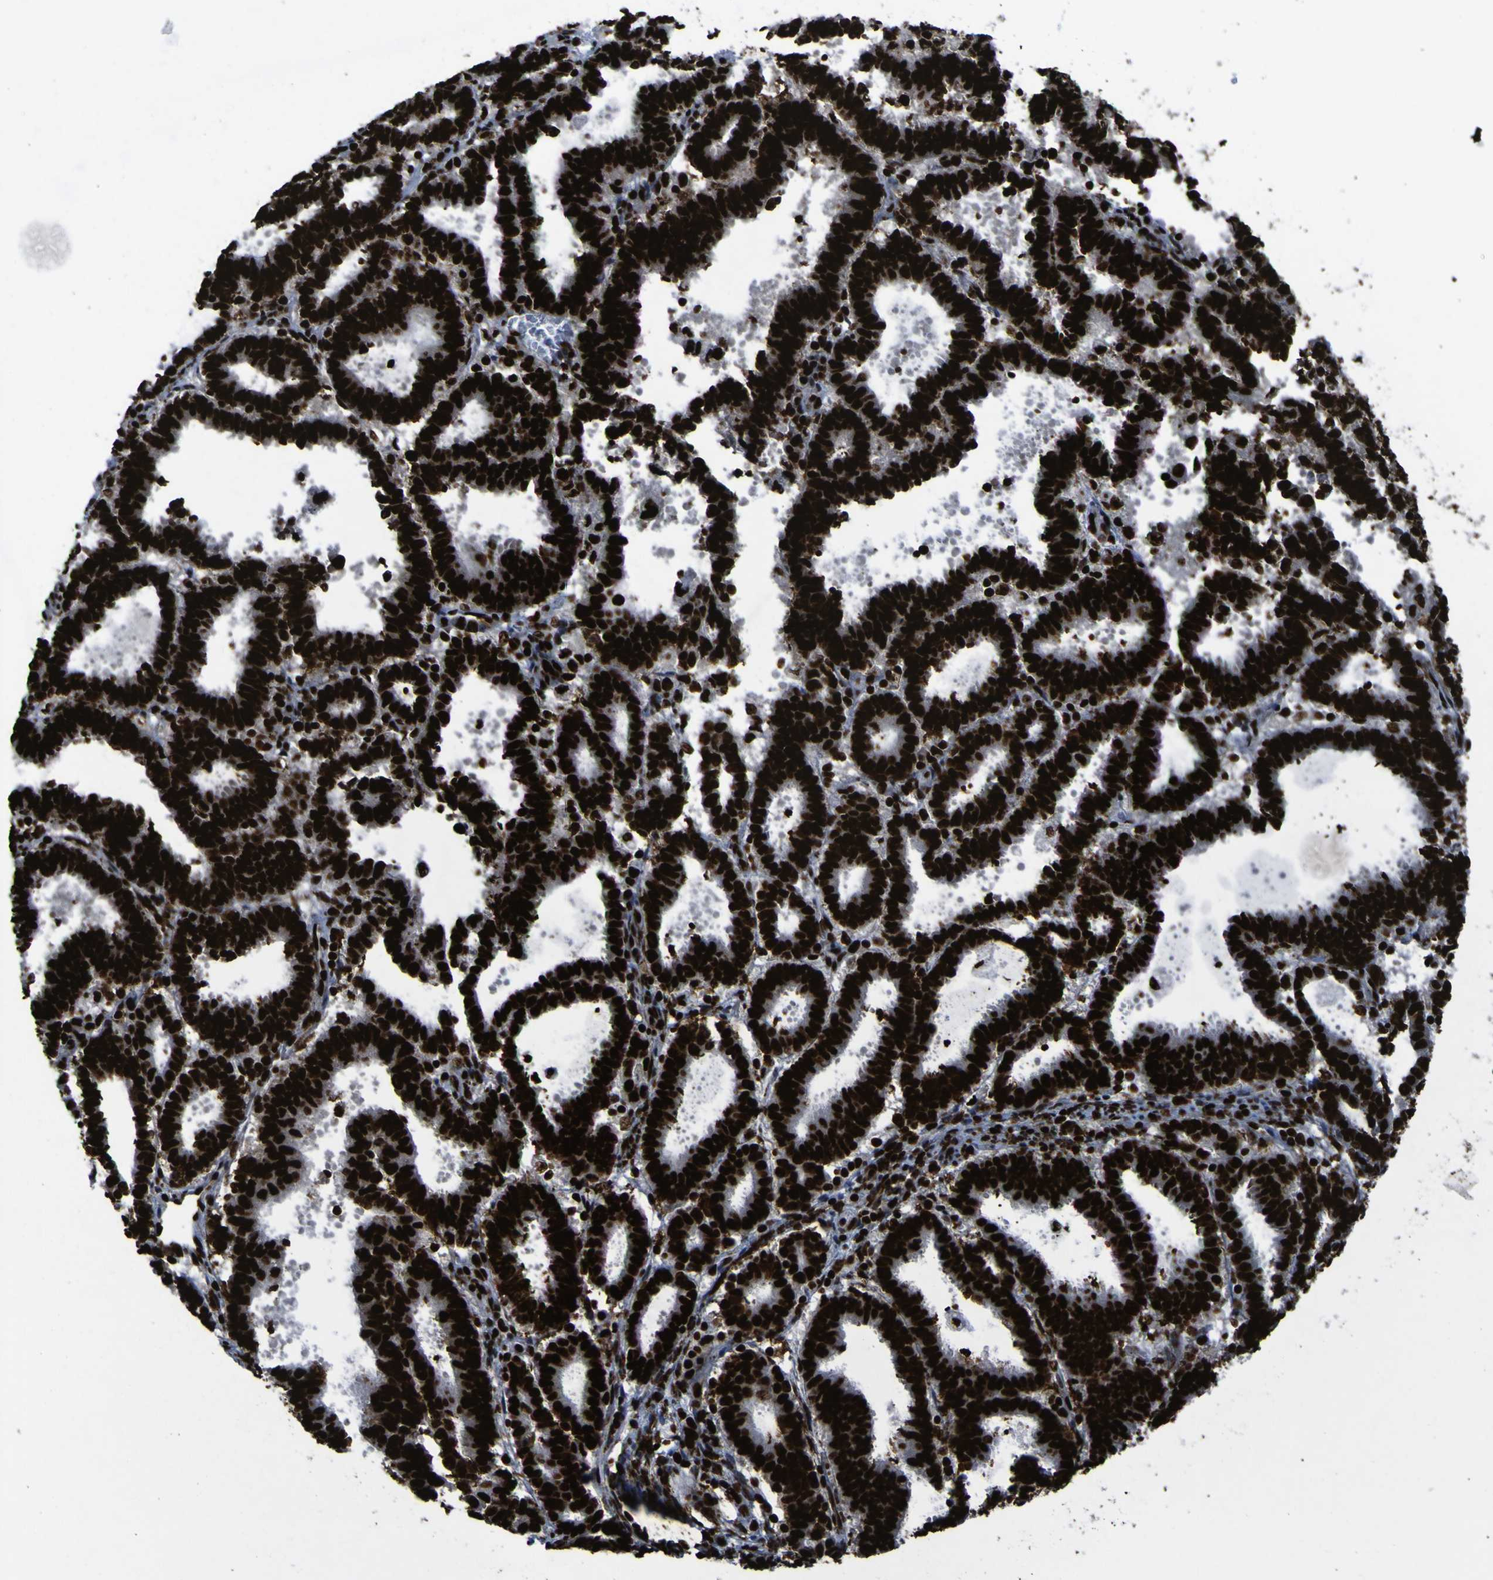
{"staining": {"intensity": "strong", "quantity": ">75%", "location": "nuclear"}, "tissue": "endometrial cancer", "cell_type": "Tumor cells", "image_type": "cancer", "snomed": [{"axis": "morphology", "description": "Adenocarcinoma, NOS"}, {"axis": "topography", "description": "Uterus"}], "caption": "Immunohistochemistry staining of endometrial cancer, which displays high levels of strong nuclear positivity in about >75% of tumor cells indicating strong nuclear protein expression. The staining was performed using DAB (brown) for protein detection and nuclei were counterstained in hematoxylin (blue).", "gene": "NPM1", "patient": {"sex": "female", "age": 83}}